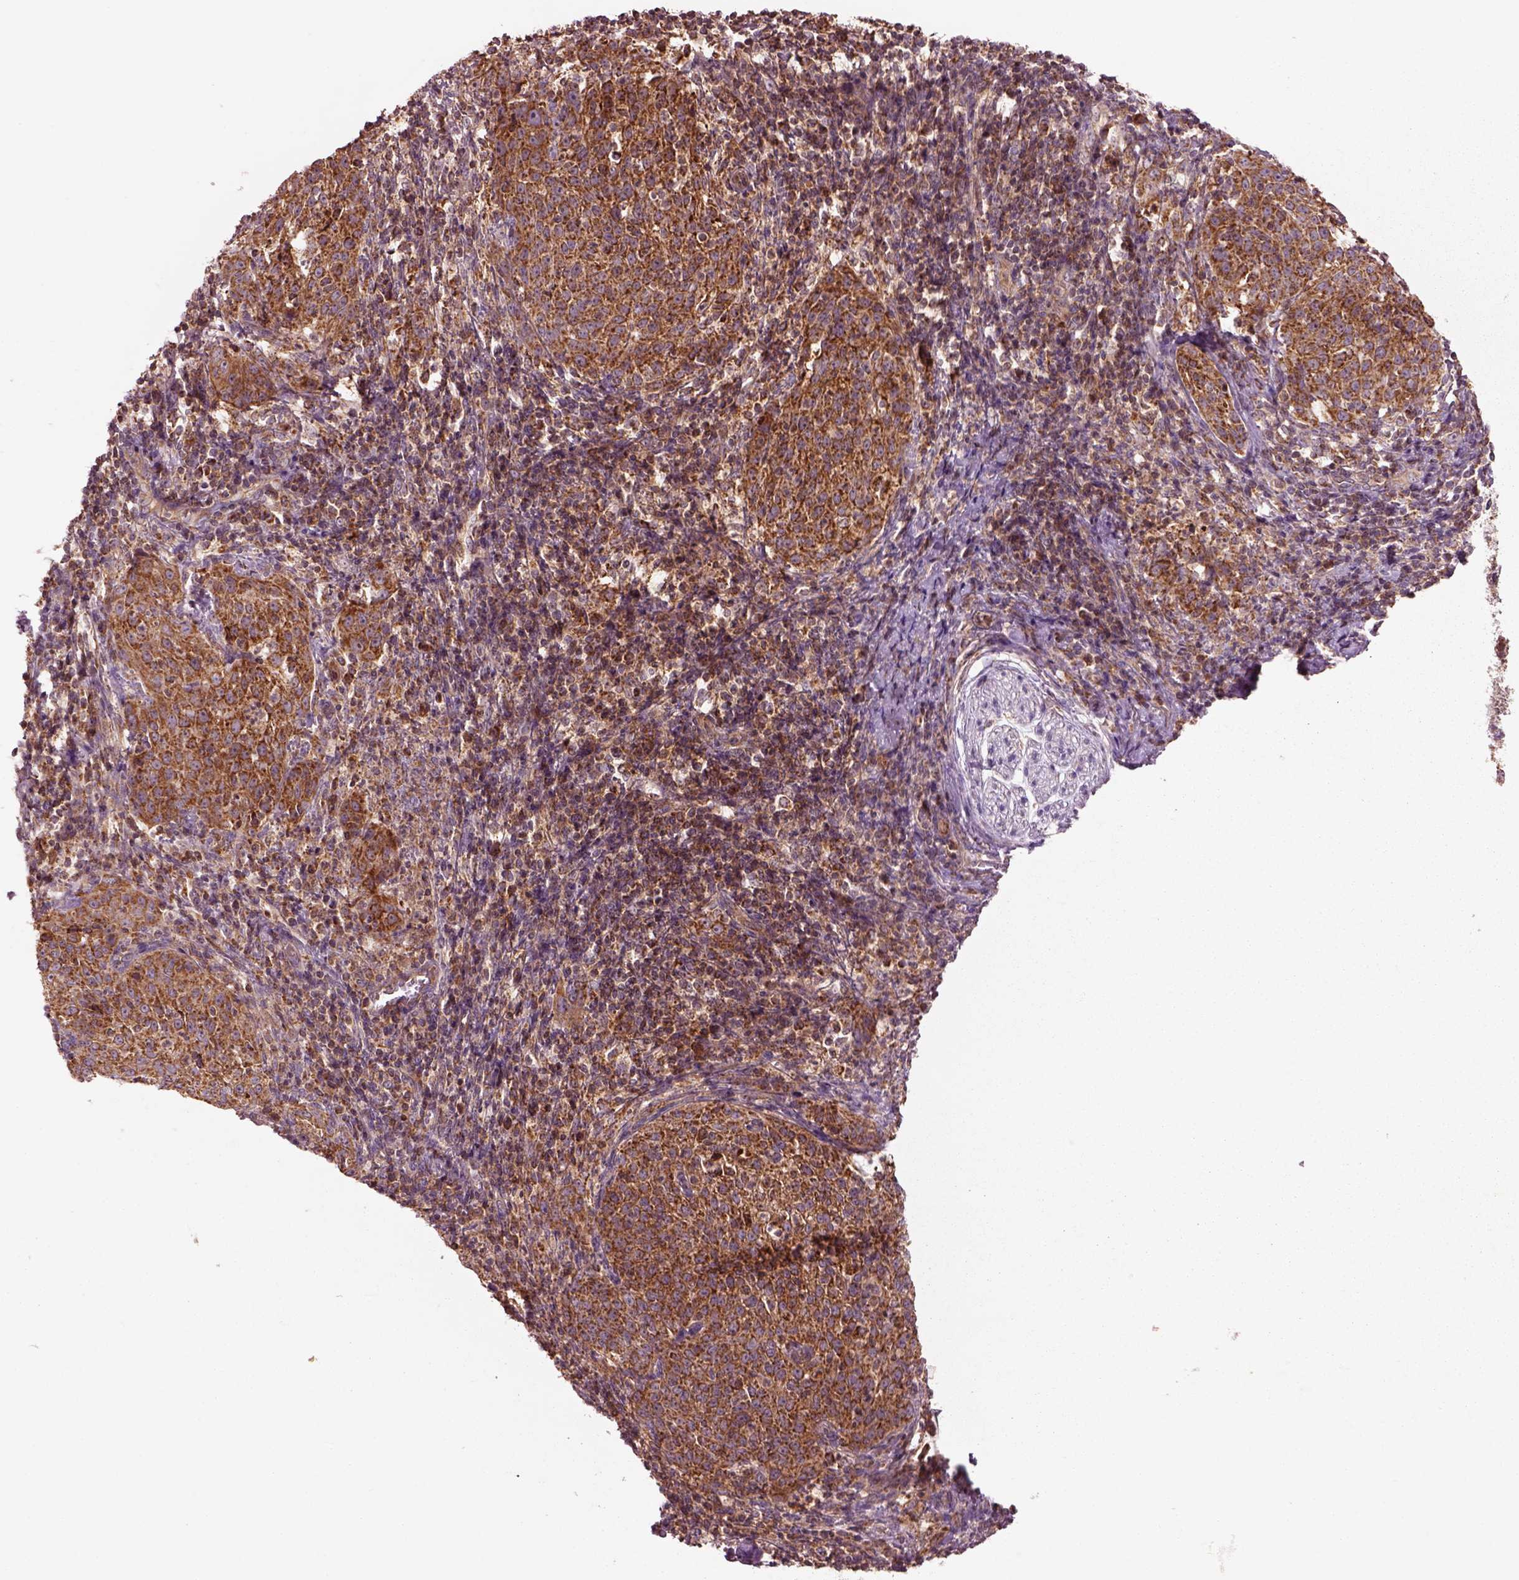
{"staining": {"intensity": "moderate", "quantity": ">75%", "location": "cytoplasmic/membranous"}, "tissue": "cervical cancer", "cell_type": "Tumor cells", "image_type": "cancer", "snomed": [{"axis": "morphology", "description": "Squamous cell carcinoma, NOS"}, {"axis": "topography", "description": "Cervix"}], "caption": "Squamous cell carcinoma (cervical) stained with a brown dye reveals moderate cytoplasmic/membranous positive positivity in about >75% of tumor cells.", "gene": "SLC25A5", "patient": {"sex": "female", "age": 51}}